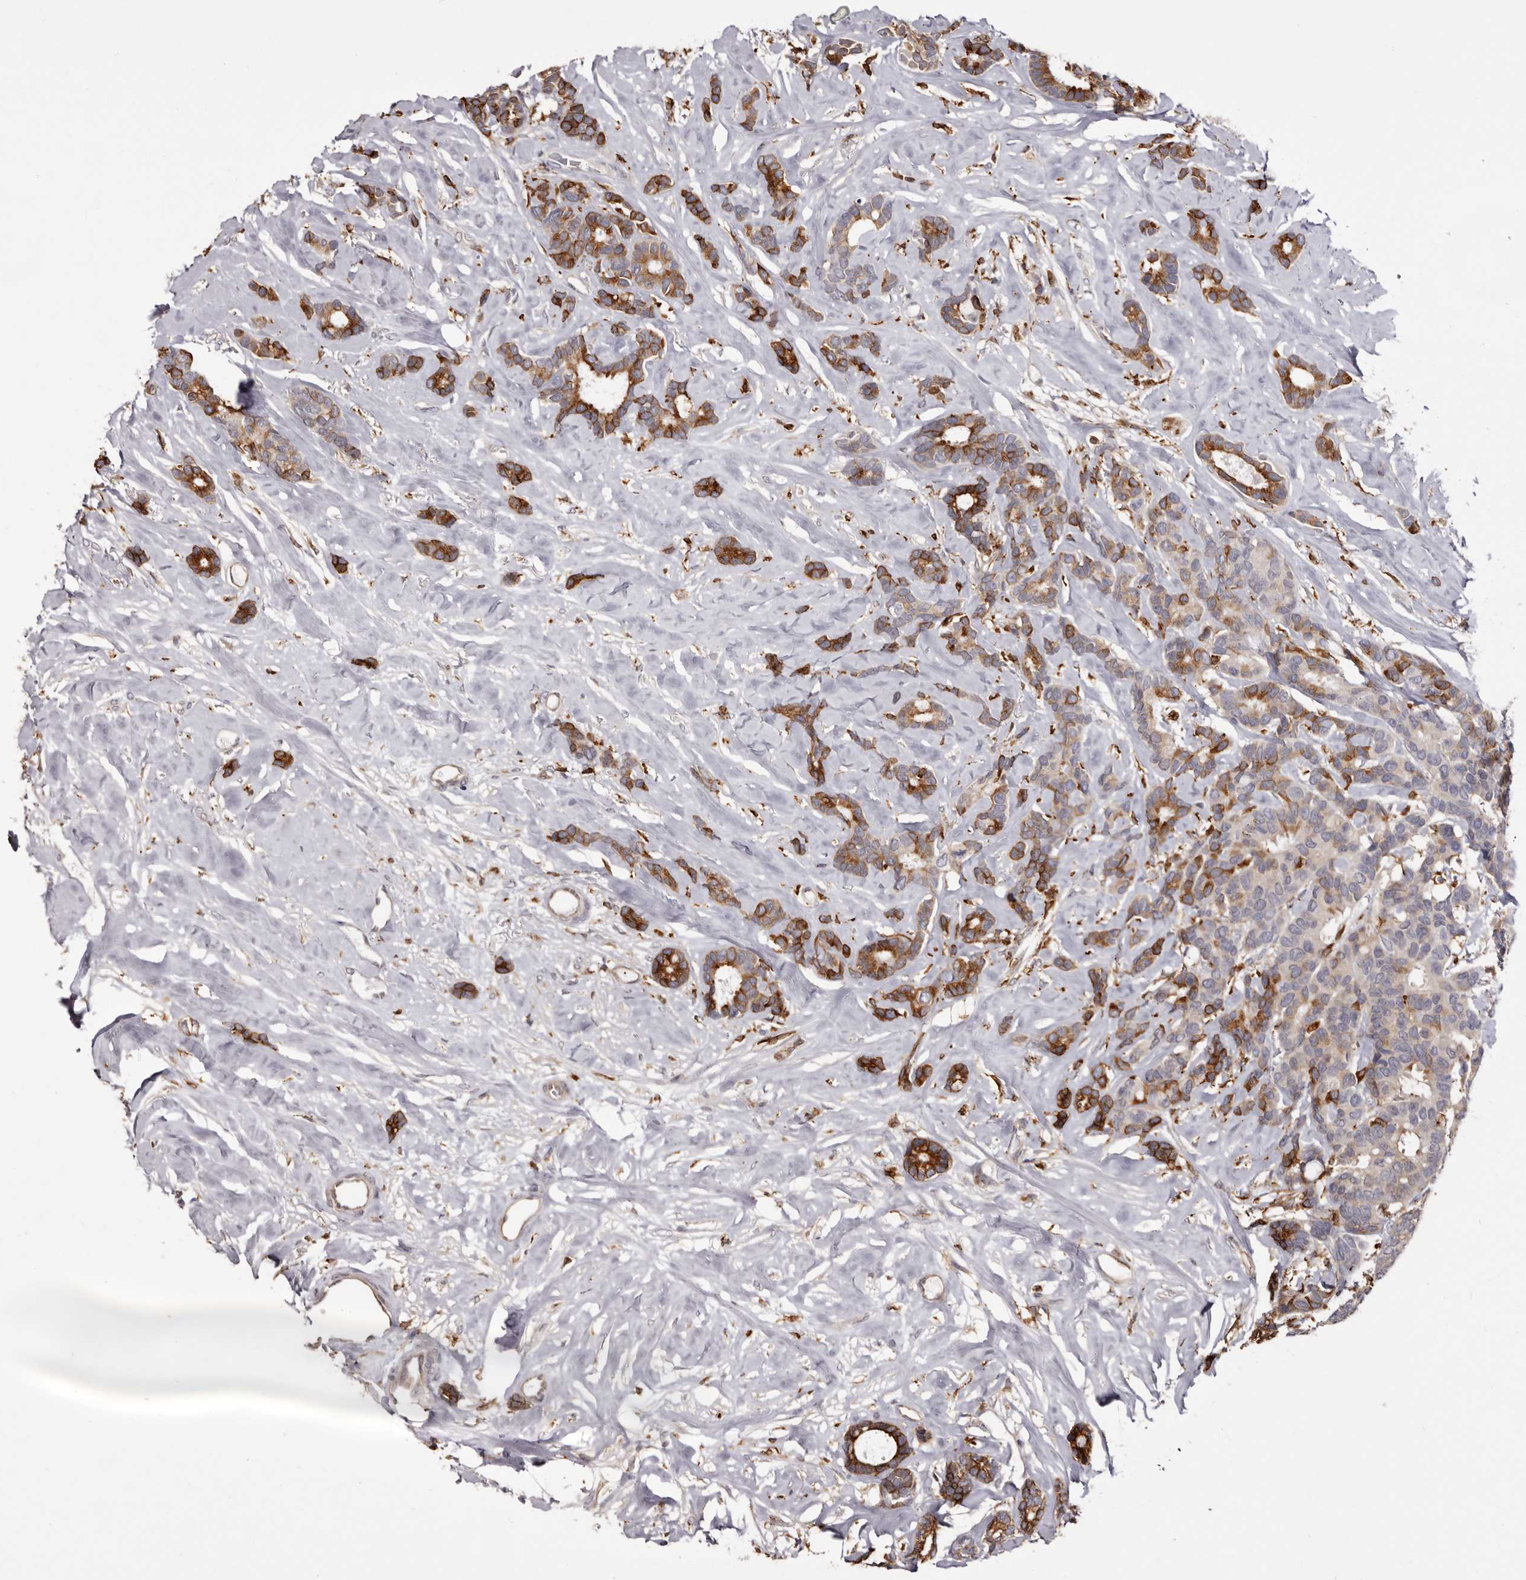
{"staining": {"intensity": "strong", "quantity": "25%-75%", "location": "cytoplasmic/membranous"}, "tissue": "breast cancer", "cell_type": "Tumor cells", "image_type": "cancer", "snomed": [{"axis": "morphology", "description": "Duct carcinoma"}, {"axis": "topography", "description": "Breast"}], "caption": "Invasive ductal carcinoma (breast) was stained to show a protein in brown. There is high levels of strong cytoplasmic/membranous staining in approximately 25%-75% of tumor cells.", "gene": "TNNI1", "patient": {"sex": "female", "age": 87}}